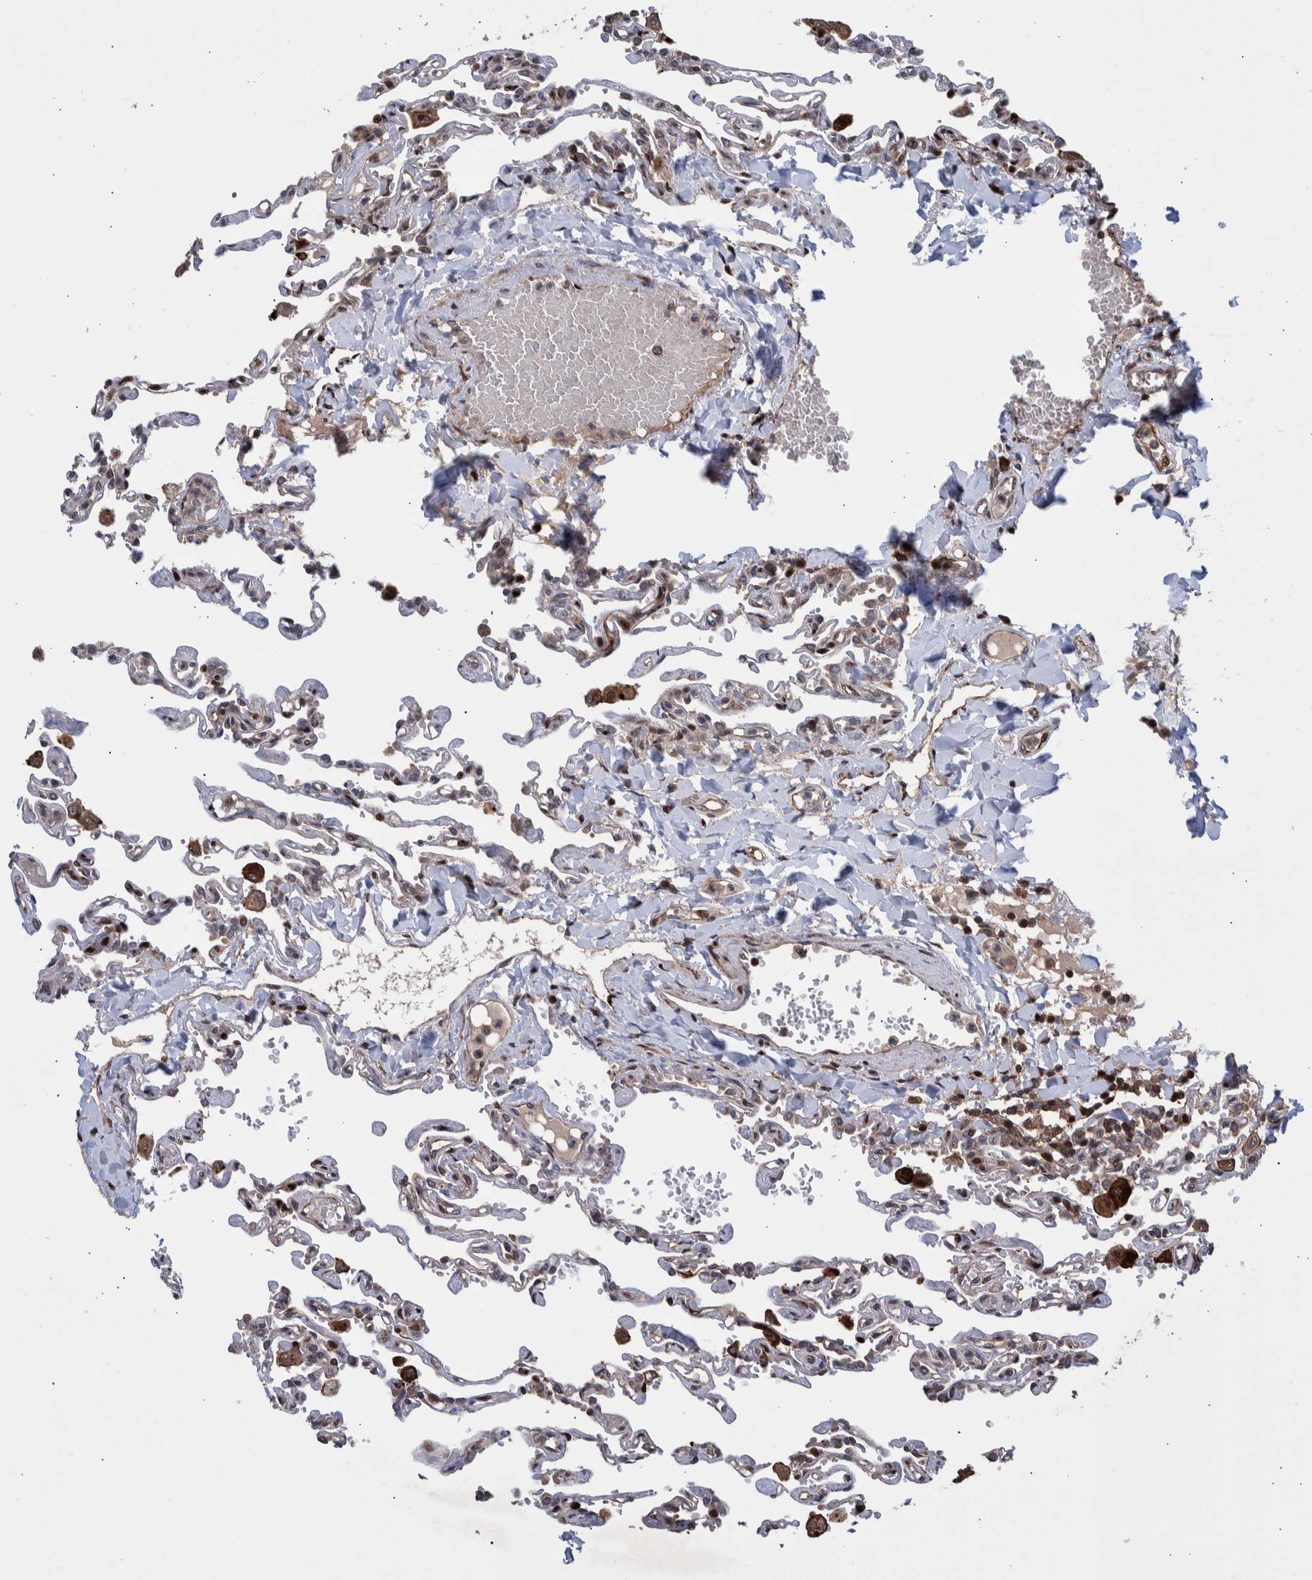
{"staining": {"intensity": "moderate", "quantity": ">75%", "location": "cytoplasmic/membranous,nuclear"}, "tissue": "lung", "cell_type": "Alveolar cells", "image_type": "normal", "snomed": [{"axis": "morphology", "description": "Normal tissue, NOS"}, {"axis": "topography", "description": "Lung"}], "caption": "An immunohistochemistry histopathology image of unremarkable tissue is shown. Protein staining in brown labels moderate cytoplasmic/membranous,nuclear positivity in lung within alveolar cells. The staining is performed using DAB brown chromogen to label protein expression. The nuclei are counter-stained blue using hematoxylin.", "gene": "SHISA6", "patient": {"sex": "male", "age": 21}}